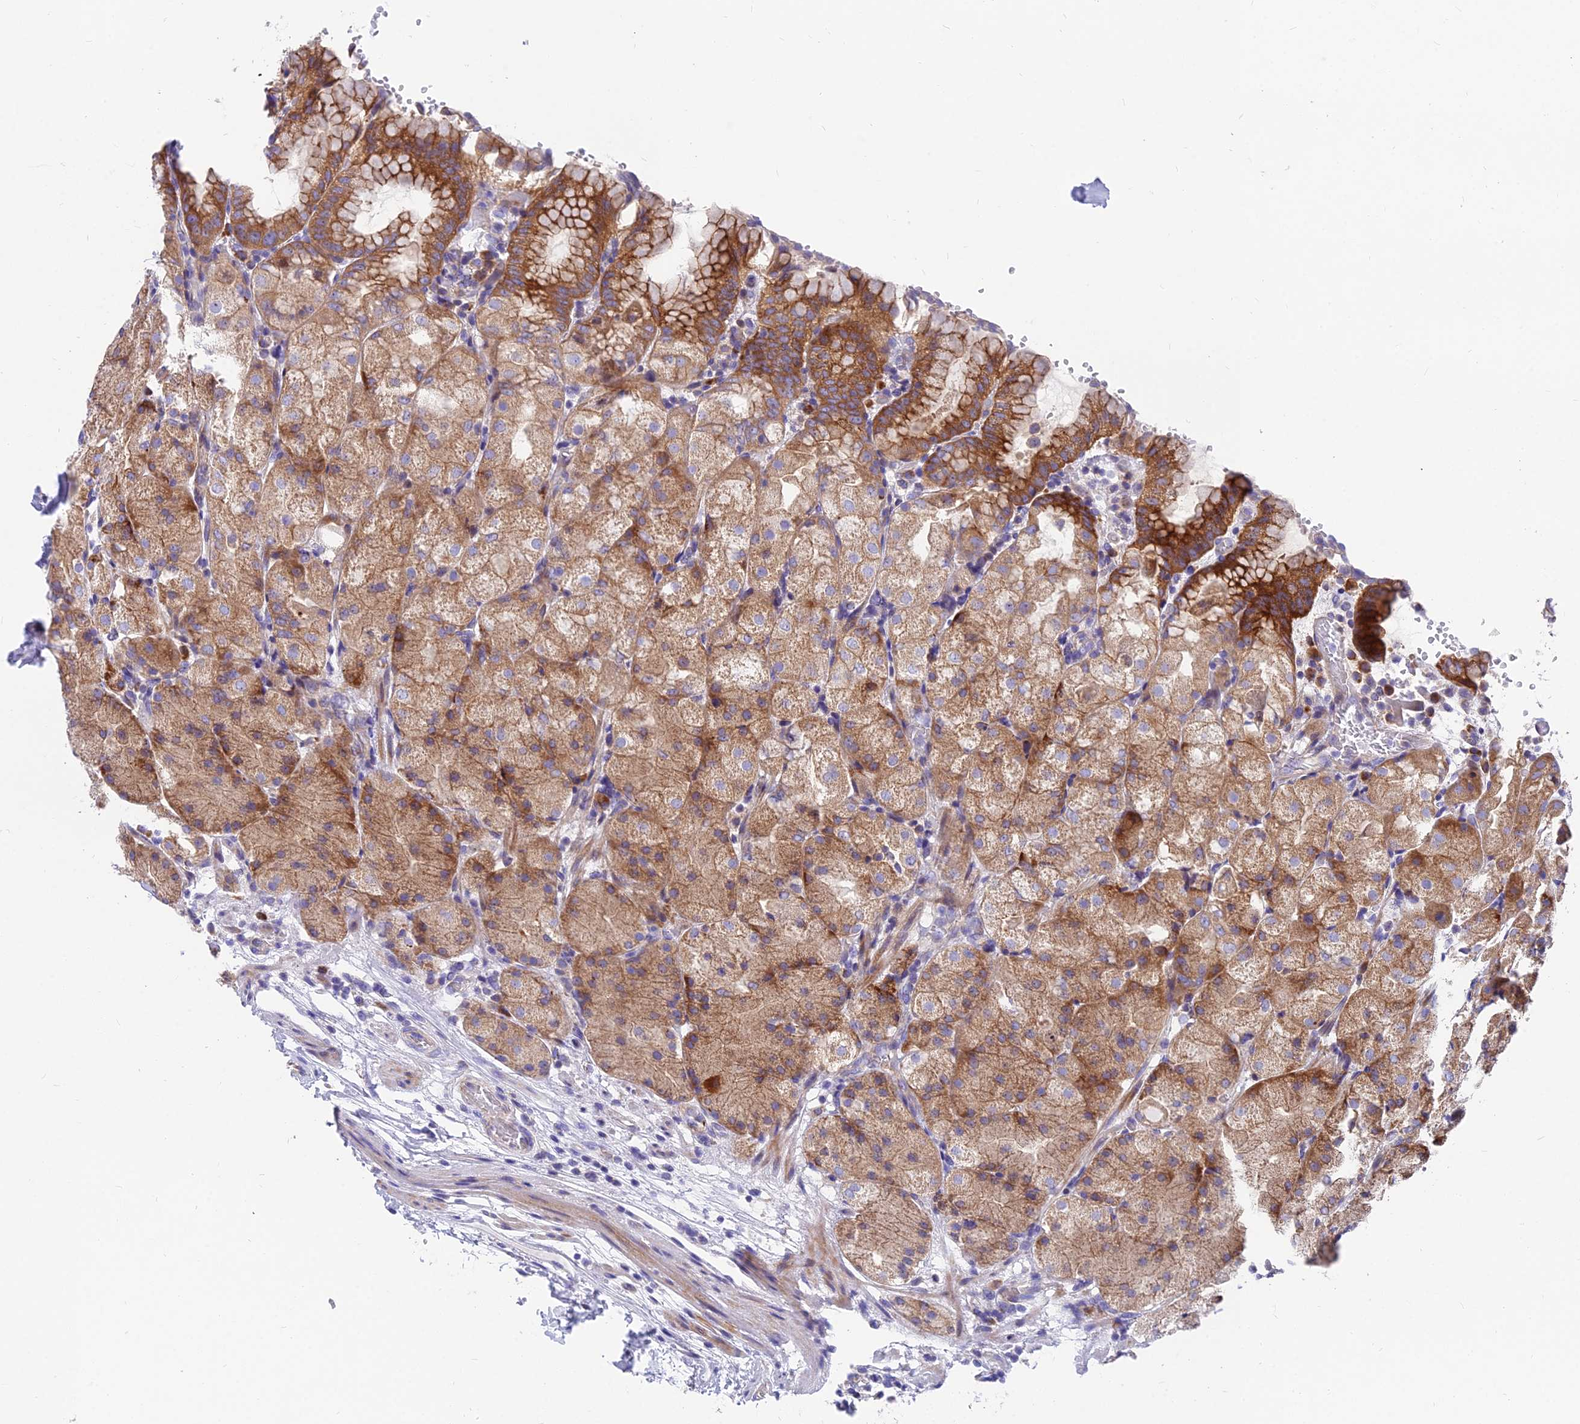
{"staining": {"intensity": "moderate", "quantity": ">75%", "location": "cytoplasmic/membranous"}, "tissue": "stomach", "cell_type": "Glandular cells", "image_type": "normal", "snomed": [{"axis": "morphology", "description": "Normal tissue, NOS"}, {"axis": "topography", "description": "Stomach, upper"}, {"axis": "topography", "description": "Stomach, lower"}], "caption": "Immunohistochemical staining of unremarkable stomach displays moderate cytoplasmic/membranous protein positivity in about >75% of glandular cells.", "gene": "MVB12A", "patient": {"sex": "male", "age": 62}}